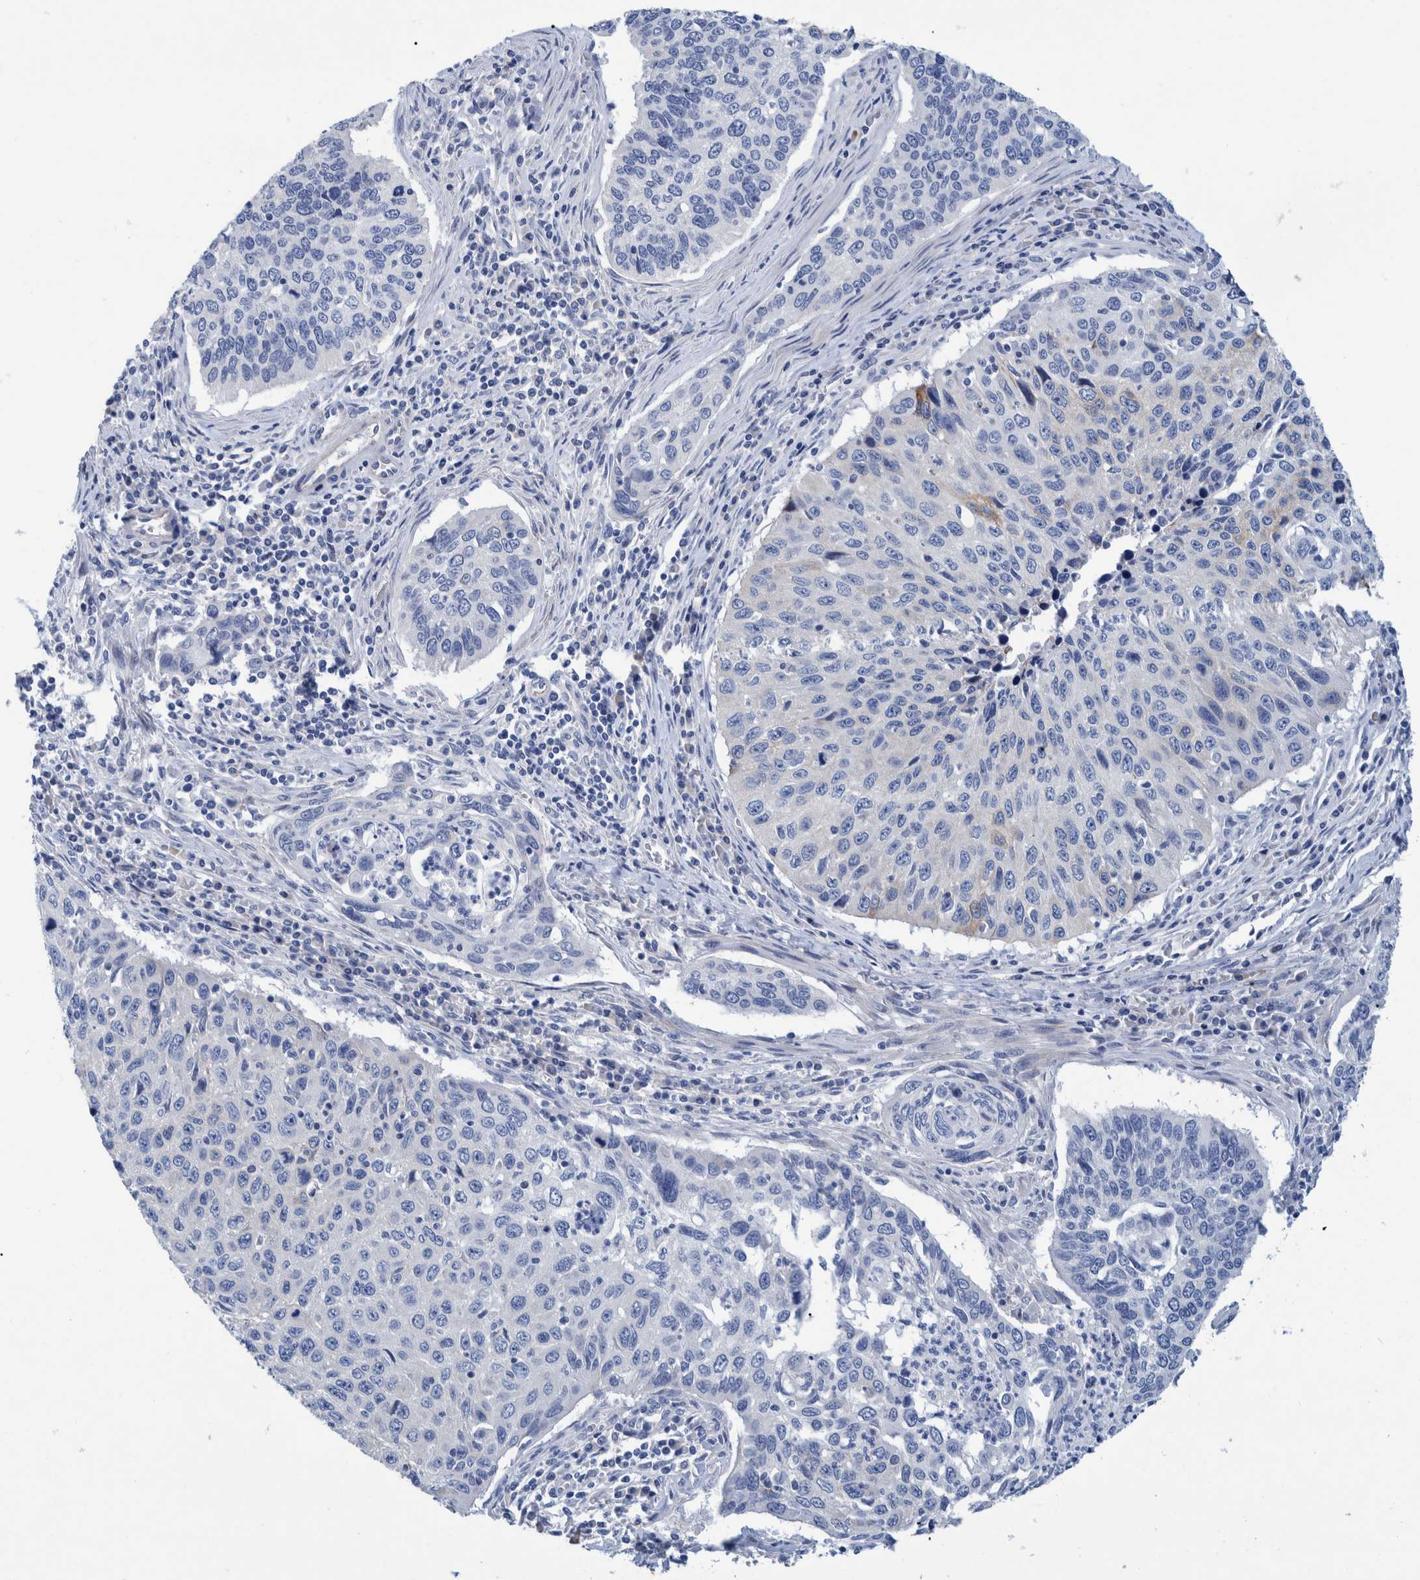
{"staining": {"intensity": "negative", "quantity": "none", "location": "none"}, "tissue": "cervical cancer", "cell_type": "Tumor cells", "image_type": "cancer", "snomed": [{"axis": "morphology", "description": "Squamous cell carcinoma, NOS"}, {"axis": "topography", "description": "Cervix"}], "caption": "There is no significant expression in tumor cells of squamous cell carcinoma (cervical).", "gene": "MKS1", "patient": {"sex": "female", "age": 53}}